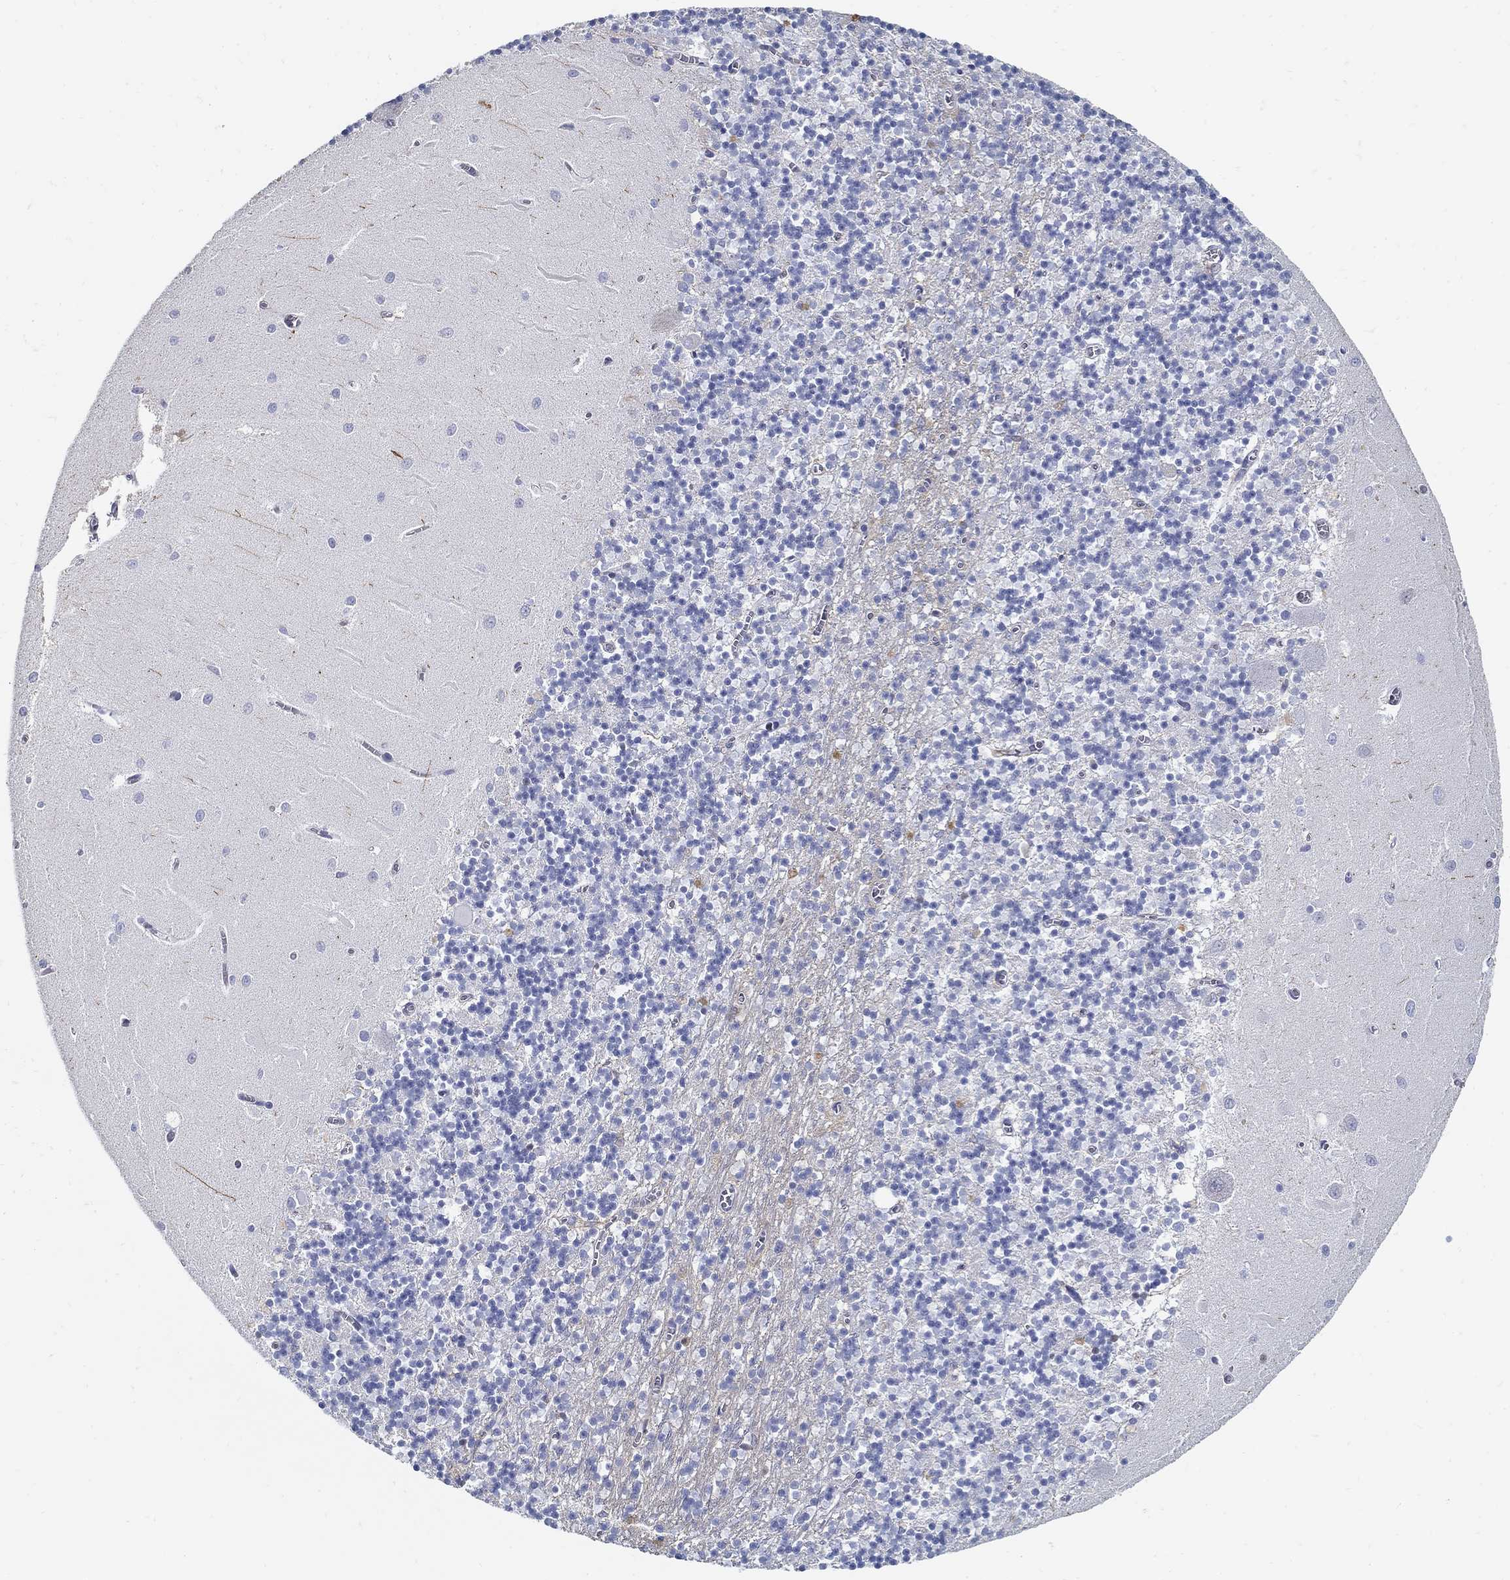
{"staining": {"intensity": "negative", "quantity": "none", "location": "none"}, "tissue": "cerebellum", "cell_type": "Cells in granular layer", "image_type": "normal", "snomed": [{"axis": "morphology", "description": "Normal tissue, NOS"}, {"axis": "topography", "description": "Cerebellum"}], "caption": "IHC of benign human cerebellum exhibits no positivity in cells in granular layer. The staining was performed using DAB (3,3'-diaminobenzidine) to visualize the protein expression in brown, while the nuclei were stained in blue with hematoxylin (Magnification: 20x).", "gene": "TGFBI", "patient": {"sex": "female", "age": 64}}